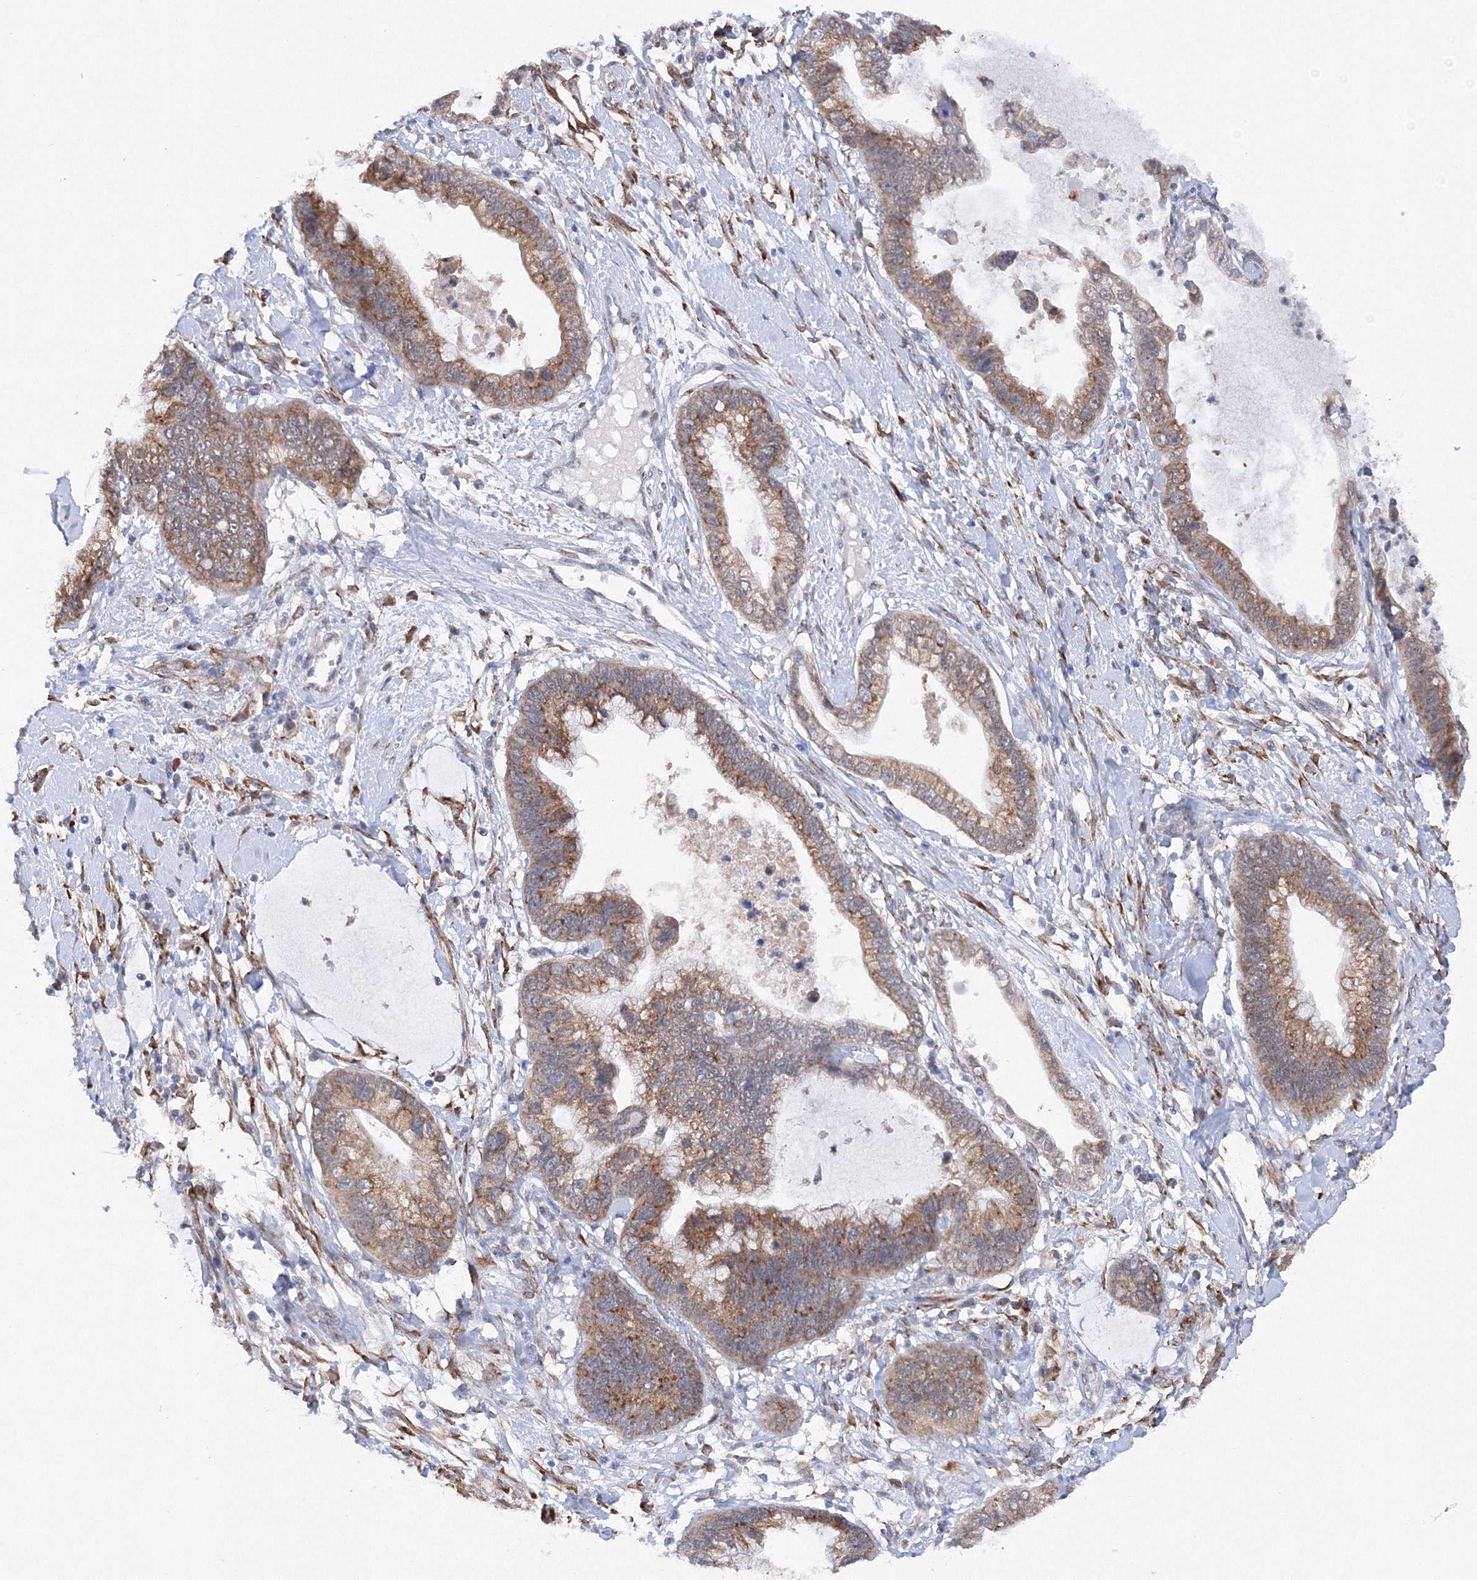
{"staining": {"intensity": "moderate", "quantity": ">75%", "location": "cytoplasmic/membranous"}, "tissue": "cervical cancer", "cell_type": "Tumor cells", "image_type": "cancer", "snomed": [{"axis": "morphology", "description": "Adenocarcinoma, NOS"}, {"axis": "topography", "description": "Cervix"}], "caption": "Human cervical cancer stained with a protein marker shows moderate staining in tumor cells.", "gene": "DIS3L2", "patient": {"sex": "female", "age": 44}}